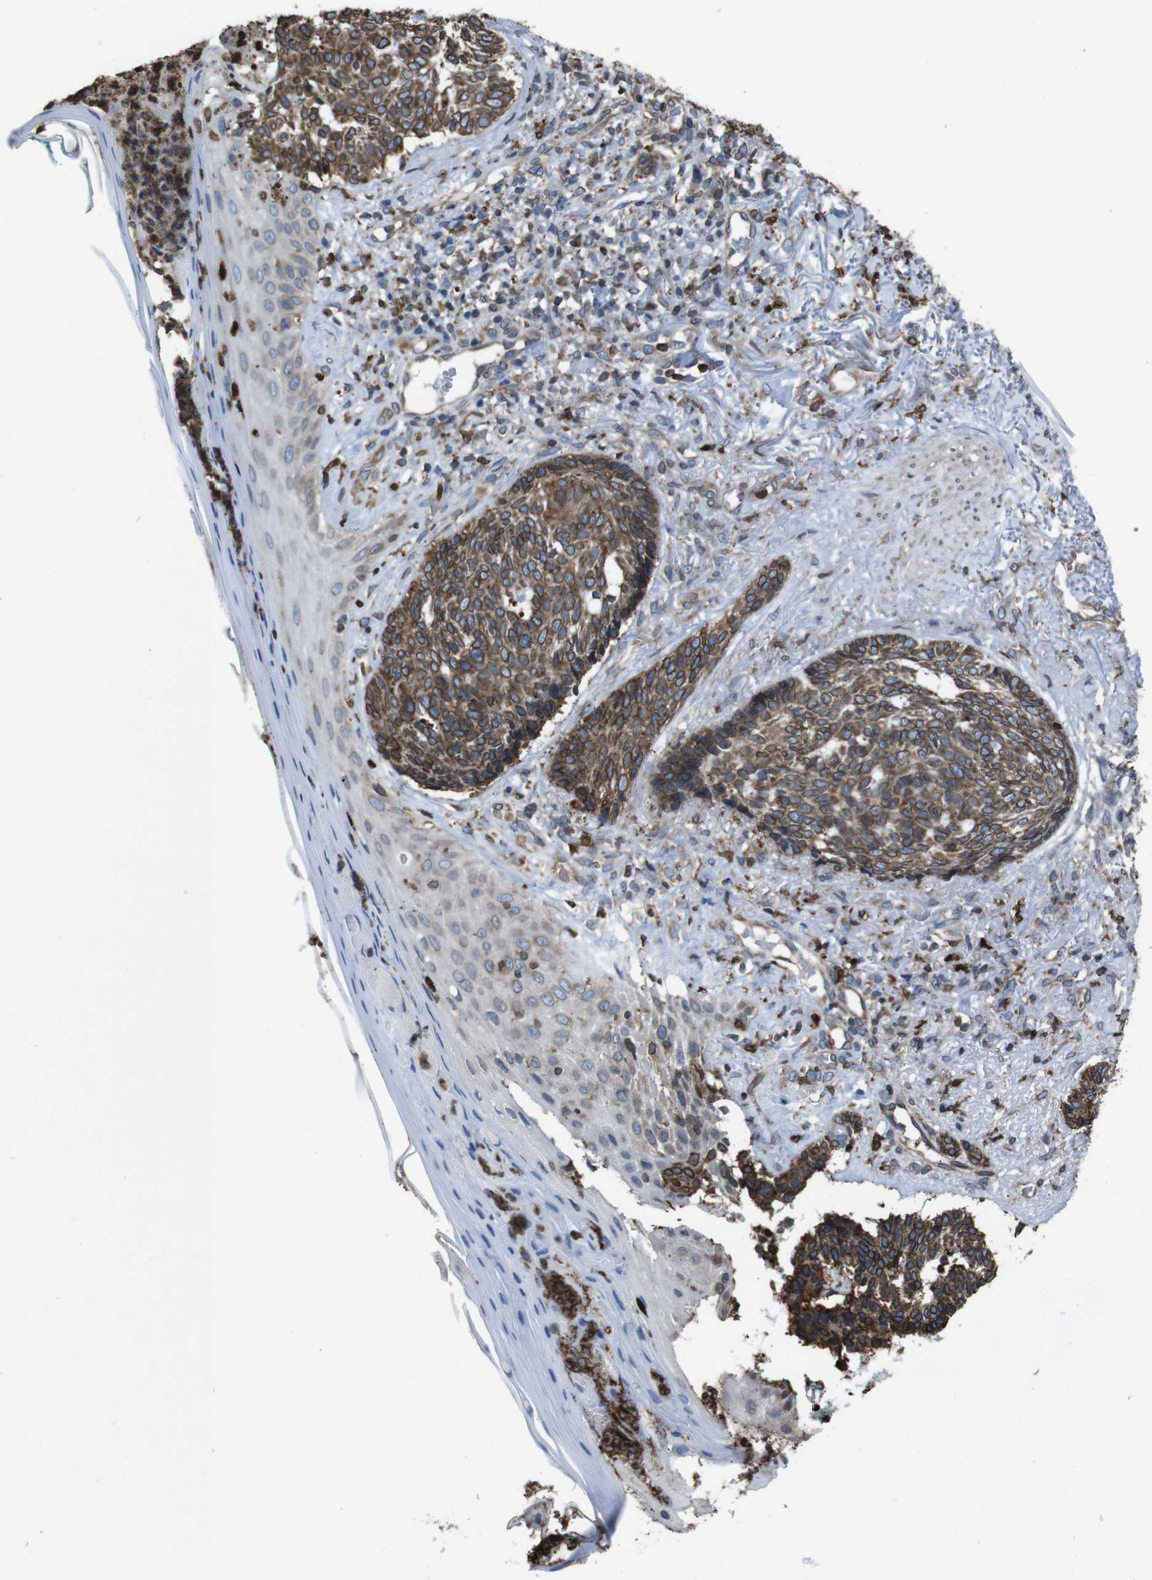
{"staining": {"intensity": "moderate", "quantity": ">75%", "location": "cytoplasmic/membranous"}, "tissue": "skin cancer", "cell_type": "Tumor cells", "image_type": "cancer", "snomed": [{"axis": "morphology", "description": "Basal cell carcinoma"}, {"axis": "topography", "description": "Skin"}], "caption": "This micrograph shows immunohistochemistry staining of skin cancer, with medium moderate cytoplasmic/membranous positivity in about >75% of tumor cells.", "gene": "APMAP", "patient": {"sex": "male", "age": 43}}